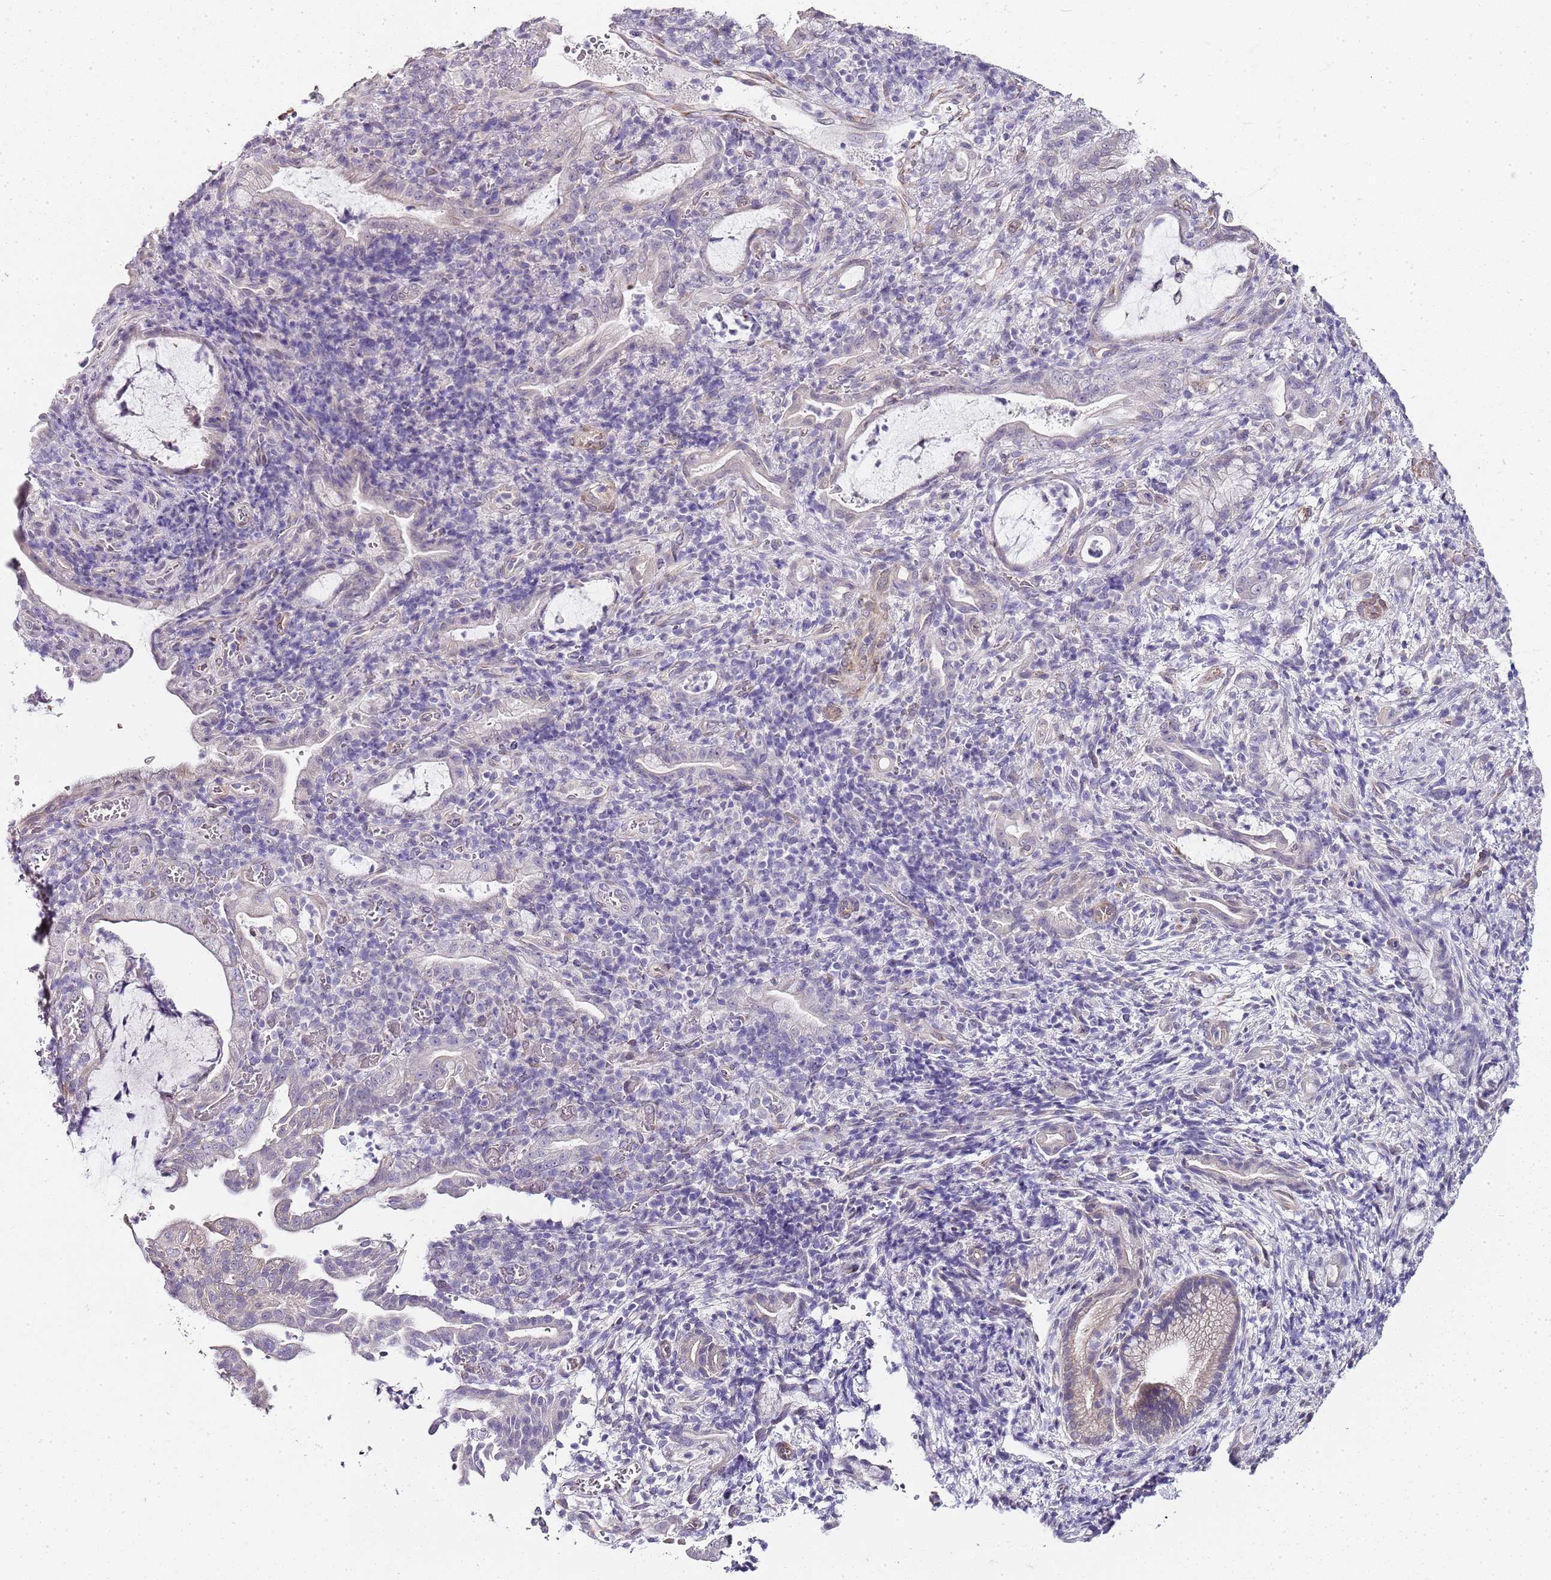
{"staining": {"intensity": "negative", "quantity": "none", "location": "none"}, "tissue": "pancreatic cancer", "cell_type": "Tumor cells", "image_type": "cancer", "snomed": [{"axis": "morphology", "description": "Normal tissue, NOS"}, {"axis": "morphology", "description": "Adenocarcinoma, NOS"}, {"axis": "topography", "description": "Pancreas"}], "caption": "Pancreatic cancer (adenocarcinoma) was stained to show a protein in brown. There is no significant staining in tumor cells.", "gene": "TBC1D9", "patient": {"sex": "female", "age": 55}}